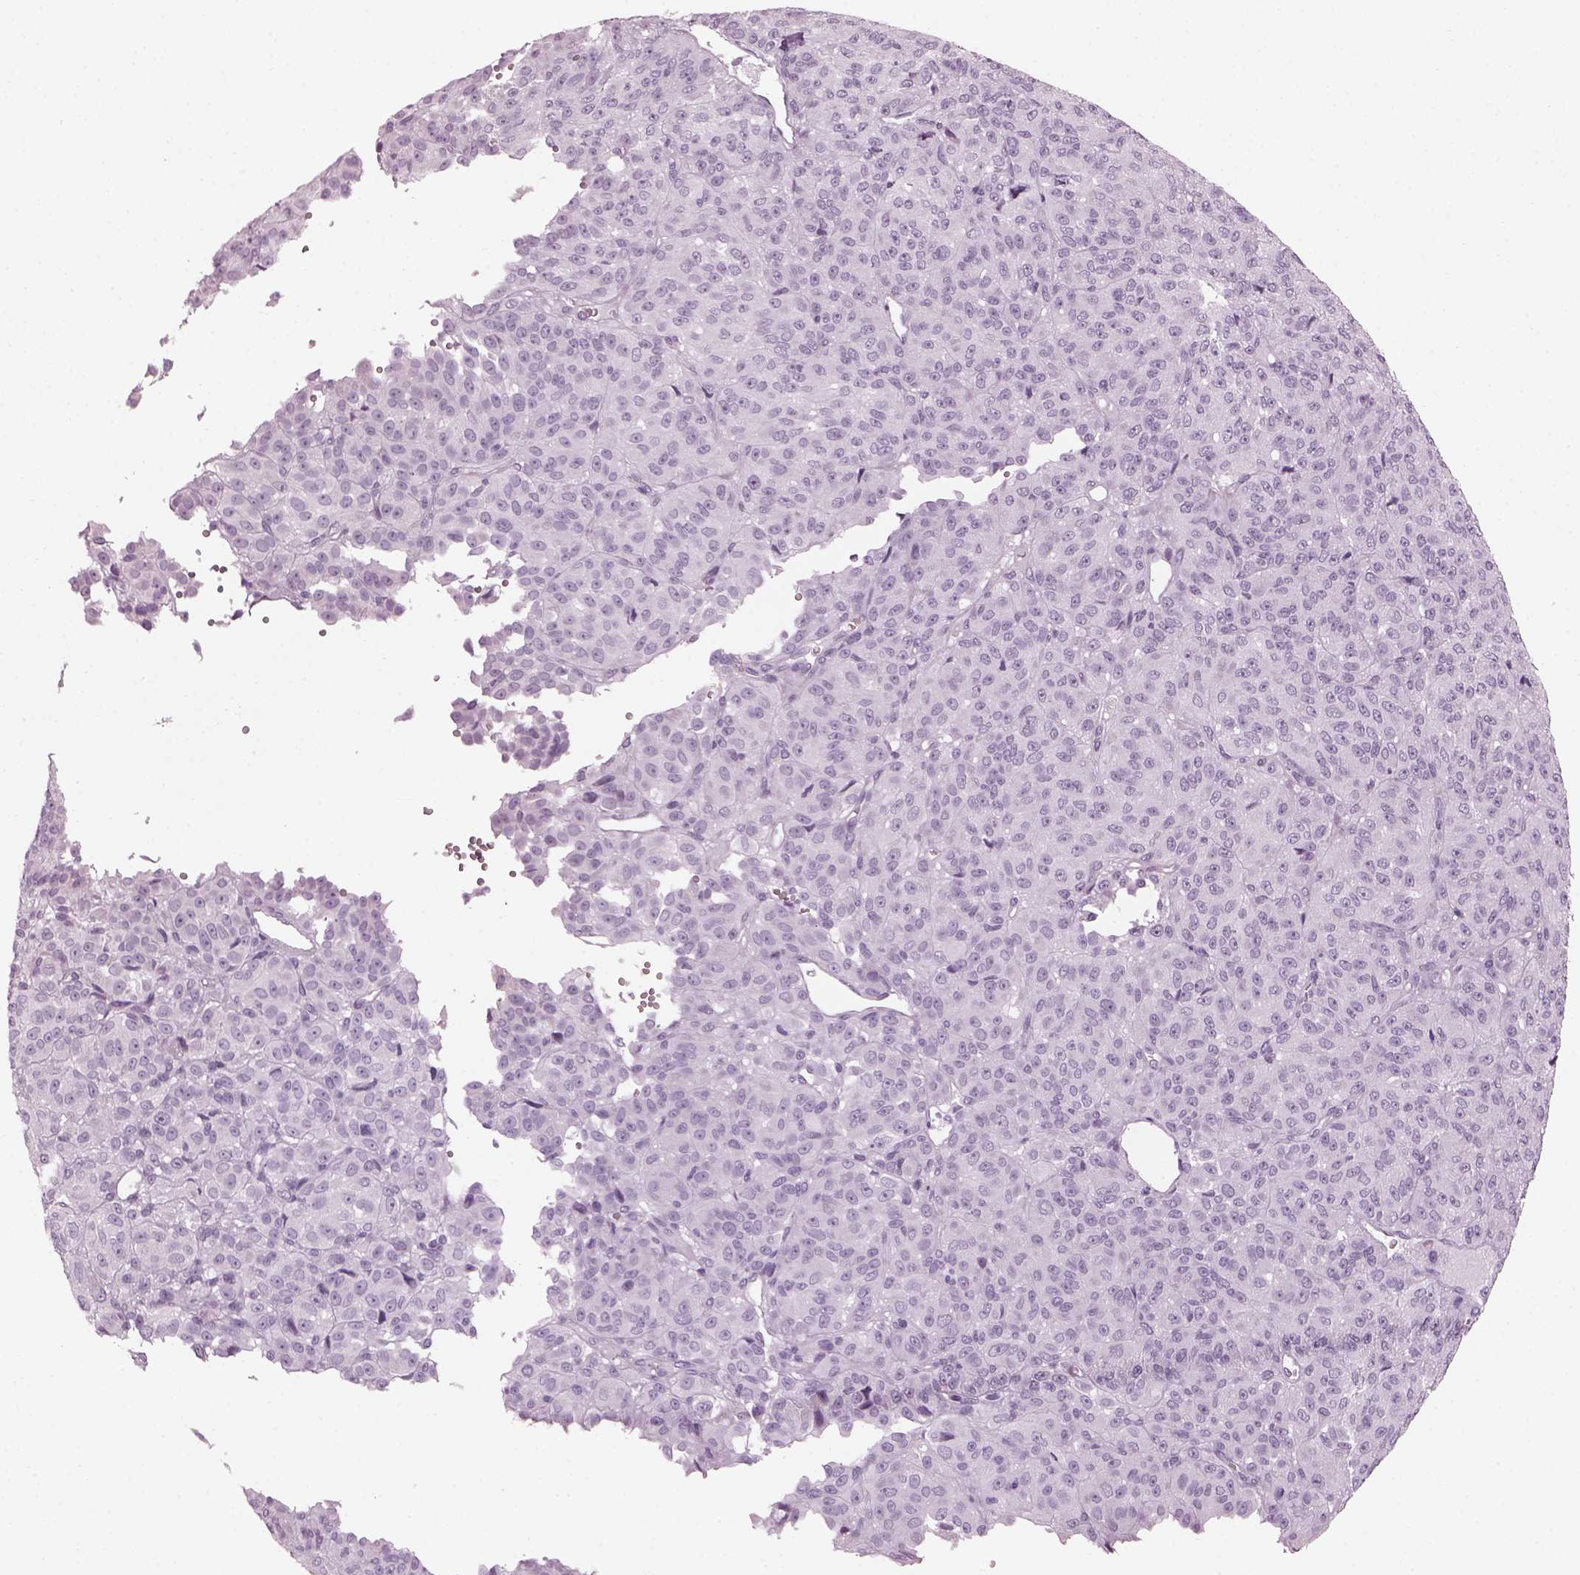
{"staining": {"intensity": "negative", "quantity": "none", "location": "none"}, "tissue": "melanoma", "cell_type": "Tumor cells", "image_type": "cancer", "snomed": [{"axis": "morphology", "description": "Malignant melanoma, Metastatic site"}, {"axis": "topography", "description": "Brain"}], "caption": "High power microscopy photomicrograph of an immunohistochemistry image of malignant melanoma (metastatic site), revealing no significant staining in tumor cells.", "gene": "PDC", "patient": {"sex": "female", "age": 56}}